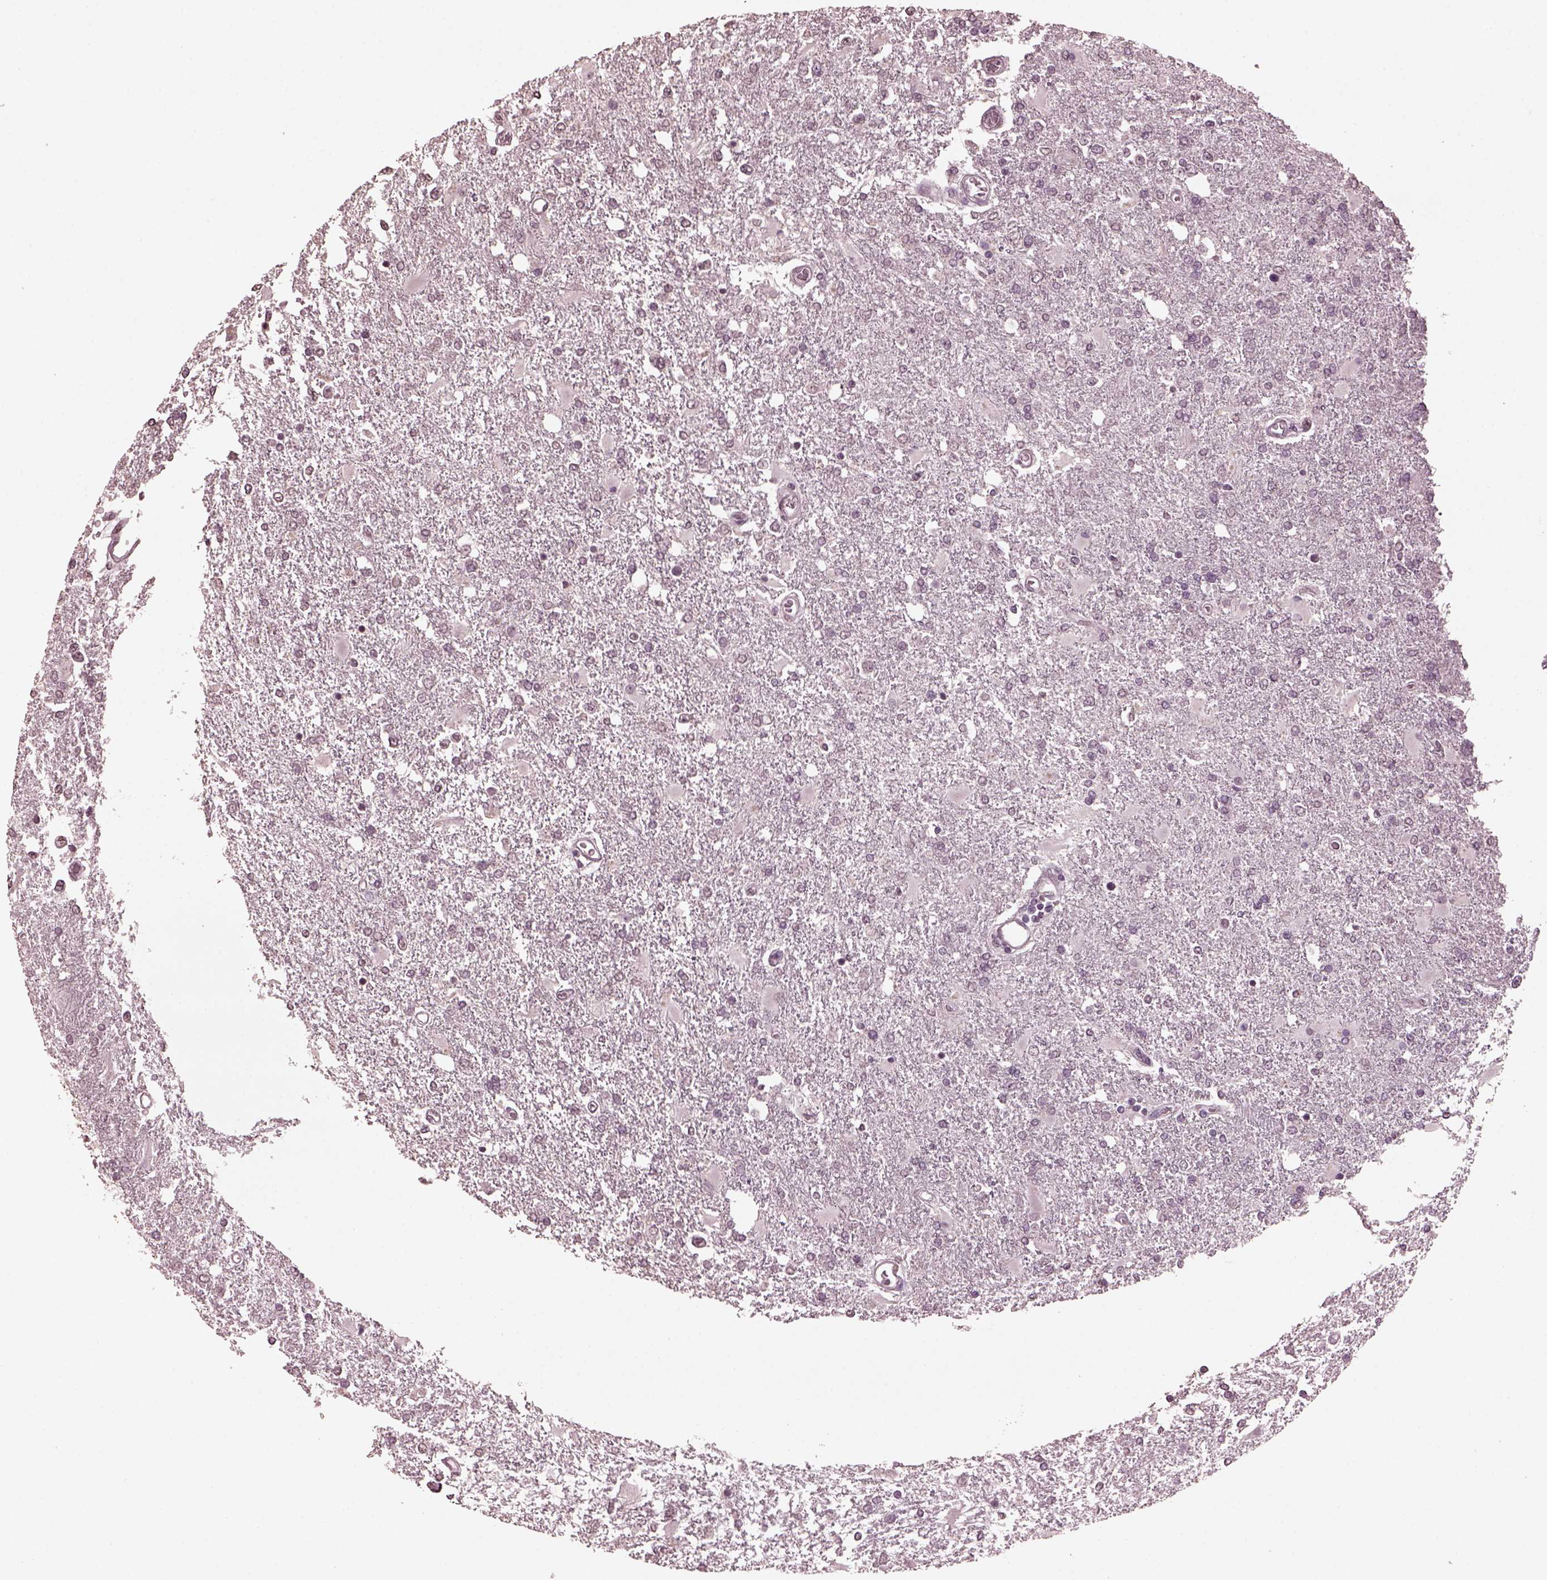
{"staining": {"intensity": "negative", "quantity": "none", "location": "none"}, "tissue": "glioma", "cell_type": "Tumor cells", "image_type": "cancer", "snomed": [{"axis": "morphology", "description": "Glioma, malignant, High grade"}, {"axis": "topography", "description": "Cerebral cortex"}], "caption": "This is an immunohistochemistry micrograph of glioma. There is no staining in tumor cells.", "gene": "IL18RAP", "patient": {"sex": "male", "age": 79}}